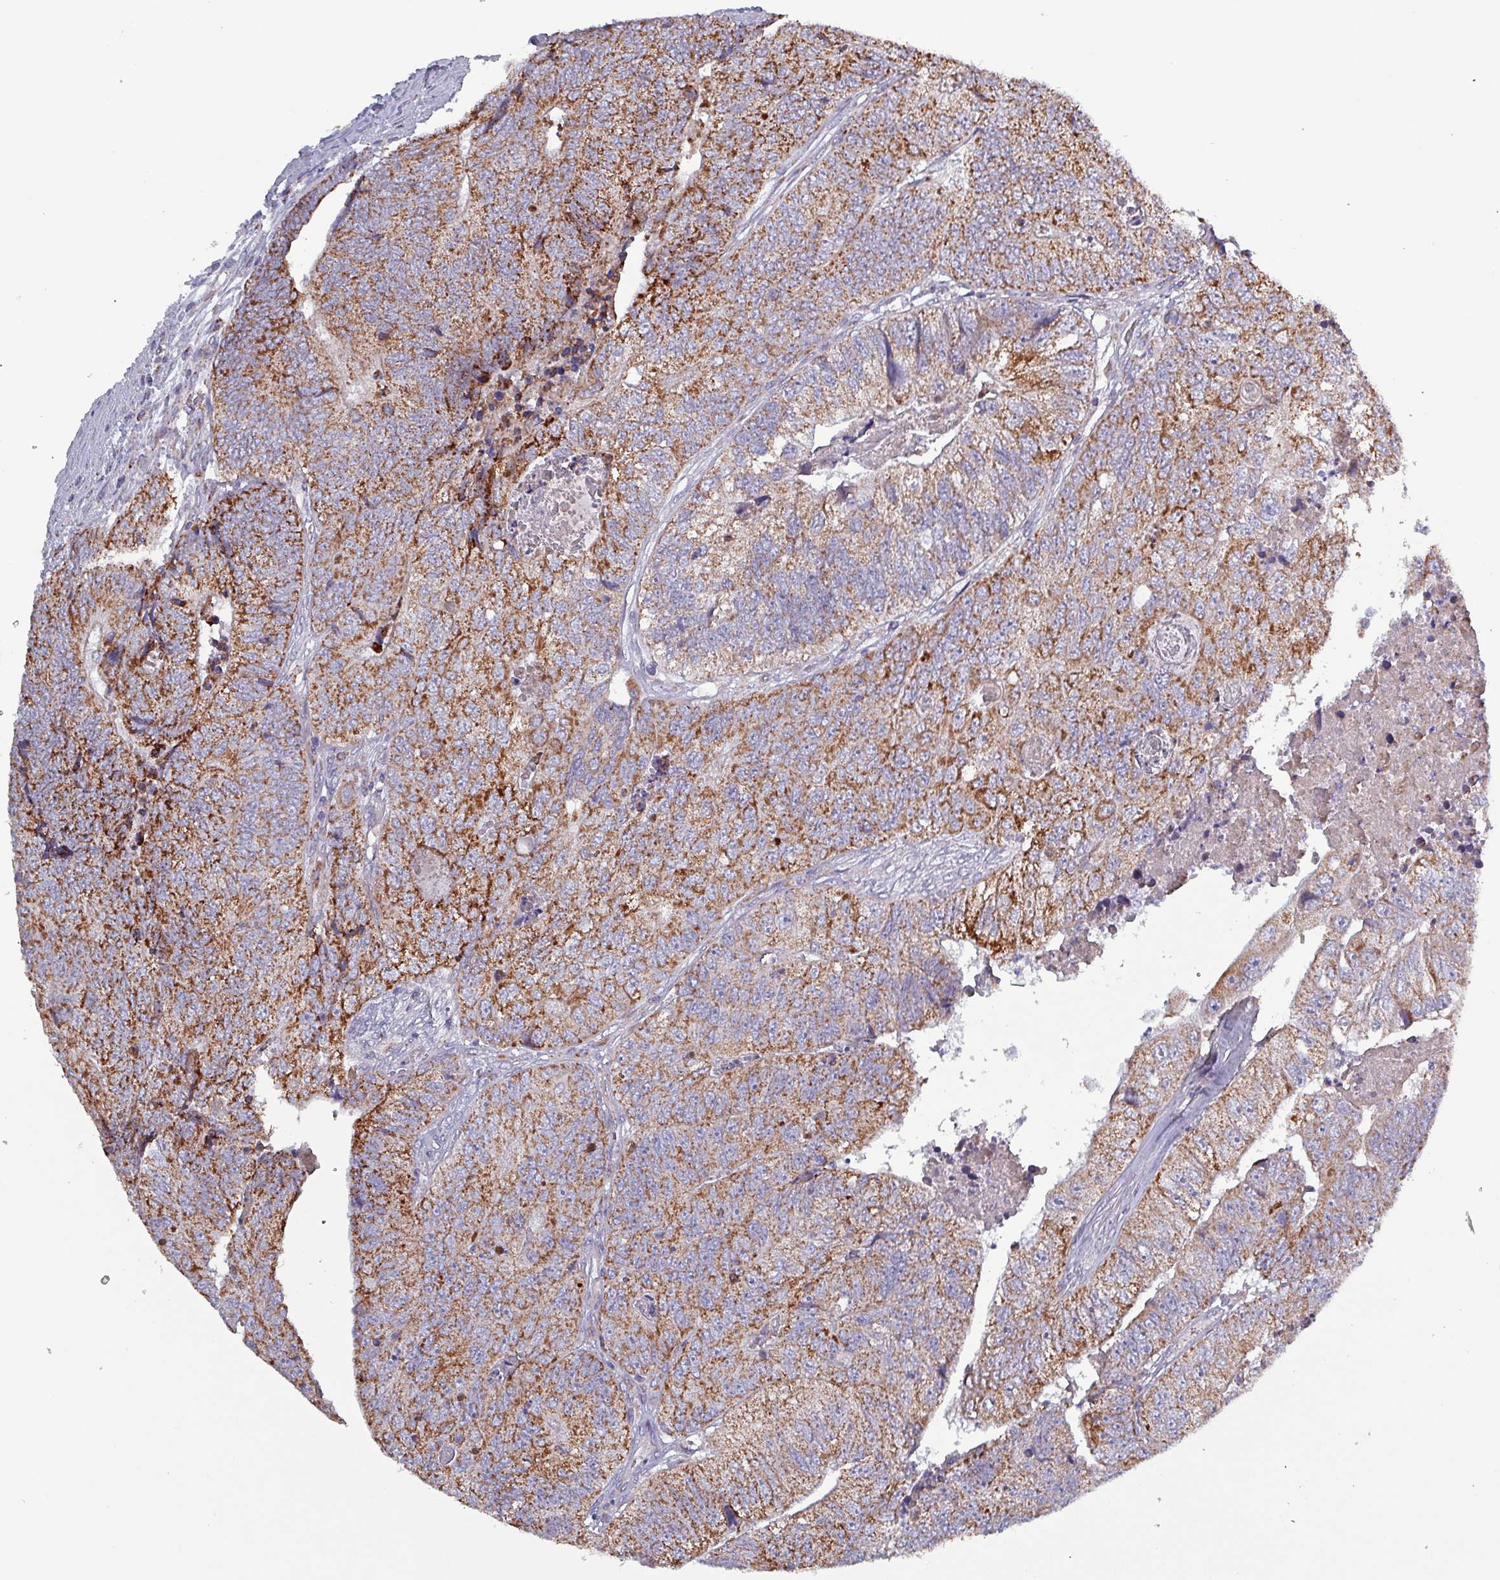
{"staining": {"intensity": "strong", "quantity": ">75%", "location": "cytoplasmic/membranous"}, "tissue": "colorectal cancer", "cell_type": "Tumor cells", "image_type": "cancer", "snomed": [{"axis": "morphology", "description": "Adenocarcinoma, NOS"}, {"axis": "topography", "description": "Colon"}], "caption": "Protein analysis of colorectal adenocarcinoma tissue shows strong cytoplasmic/membranous positivity in about >75% of tumor cells.", "gene": "ZNF322", "patient": {"sex": "female", "age": 67}}